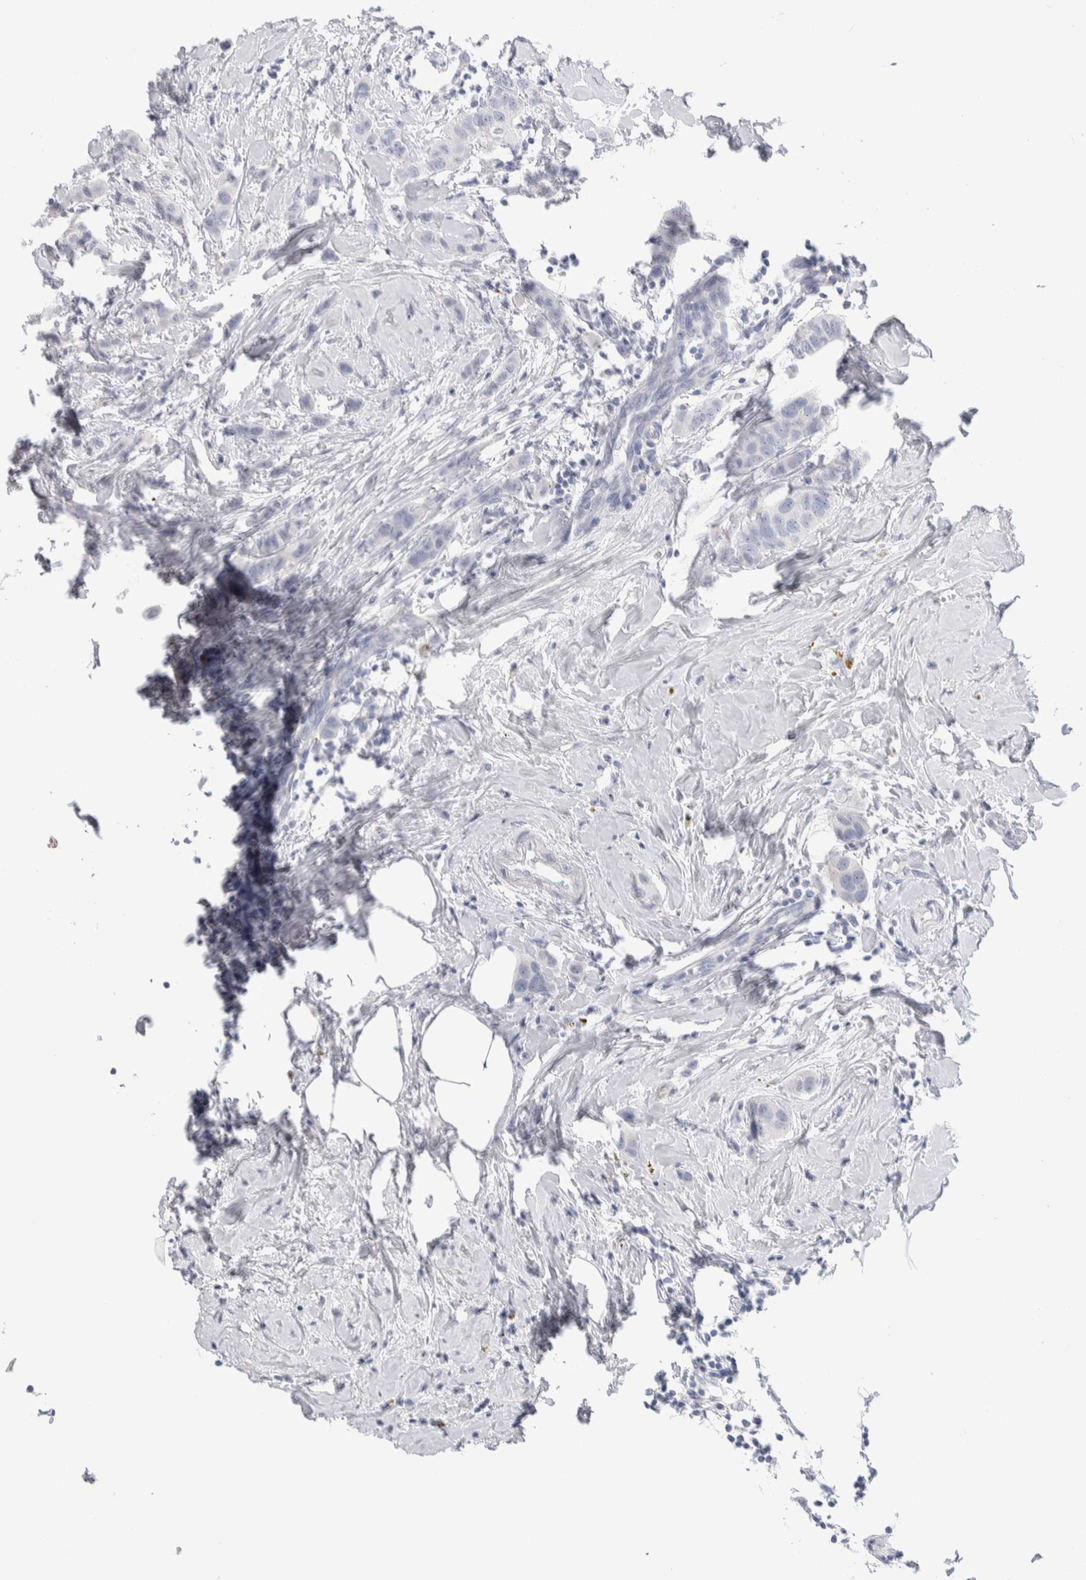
{"staining": {"intensity": "negative", "quantity": "none", "location": "none"}, "tissue": "breast cancer", "cell_type": "Tumor cells", "image_type": "cancer", "snomed": [{"axis": "morphology", "description": "Duct carcinoma"}, {"axis": "topography", "description": "Breast"}], "caption": "High magnification brightfield microscopy of intraductal carcinoma (breast) stained with DAB (brown) and counterstained with hematoxylin (blue): tumor cells show no significant positivity.", "gene": "GDA", "patient": {"sex": "female", "age": 50}}